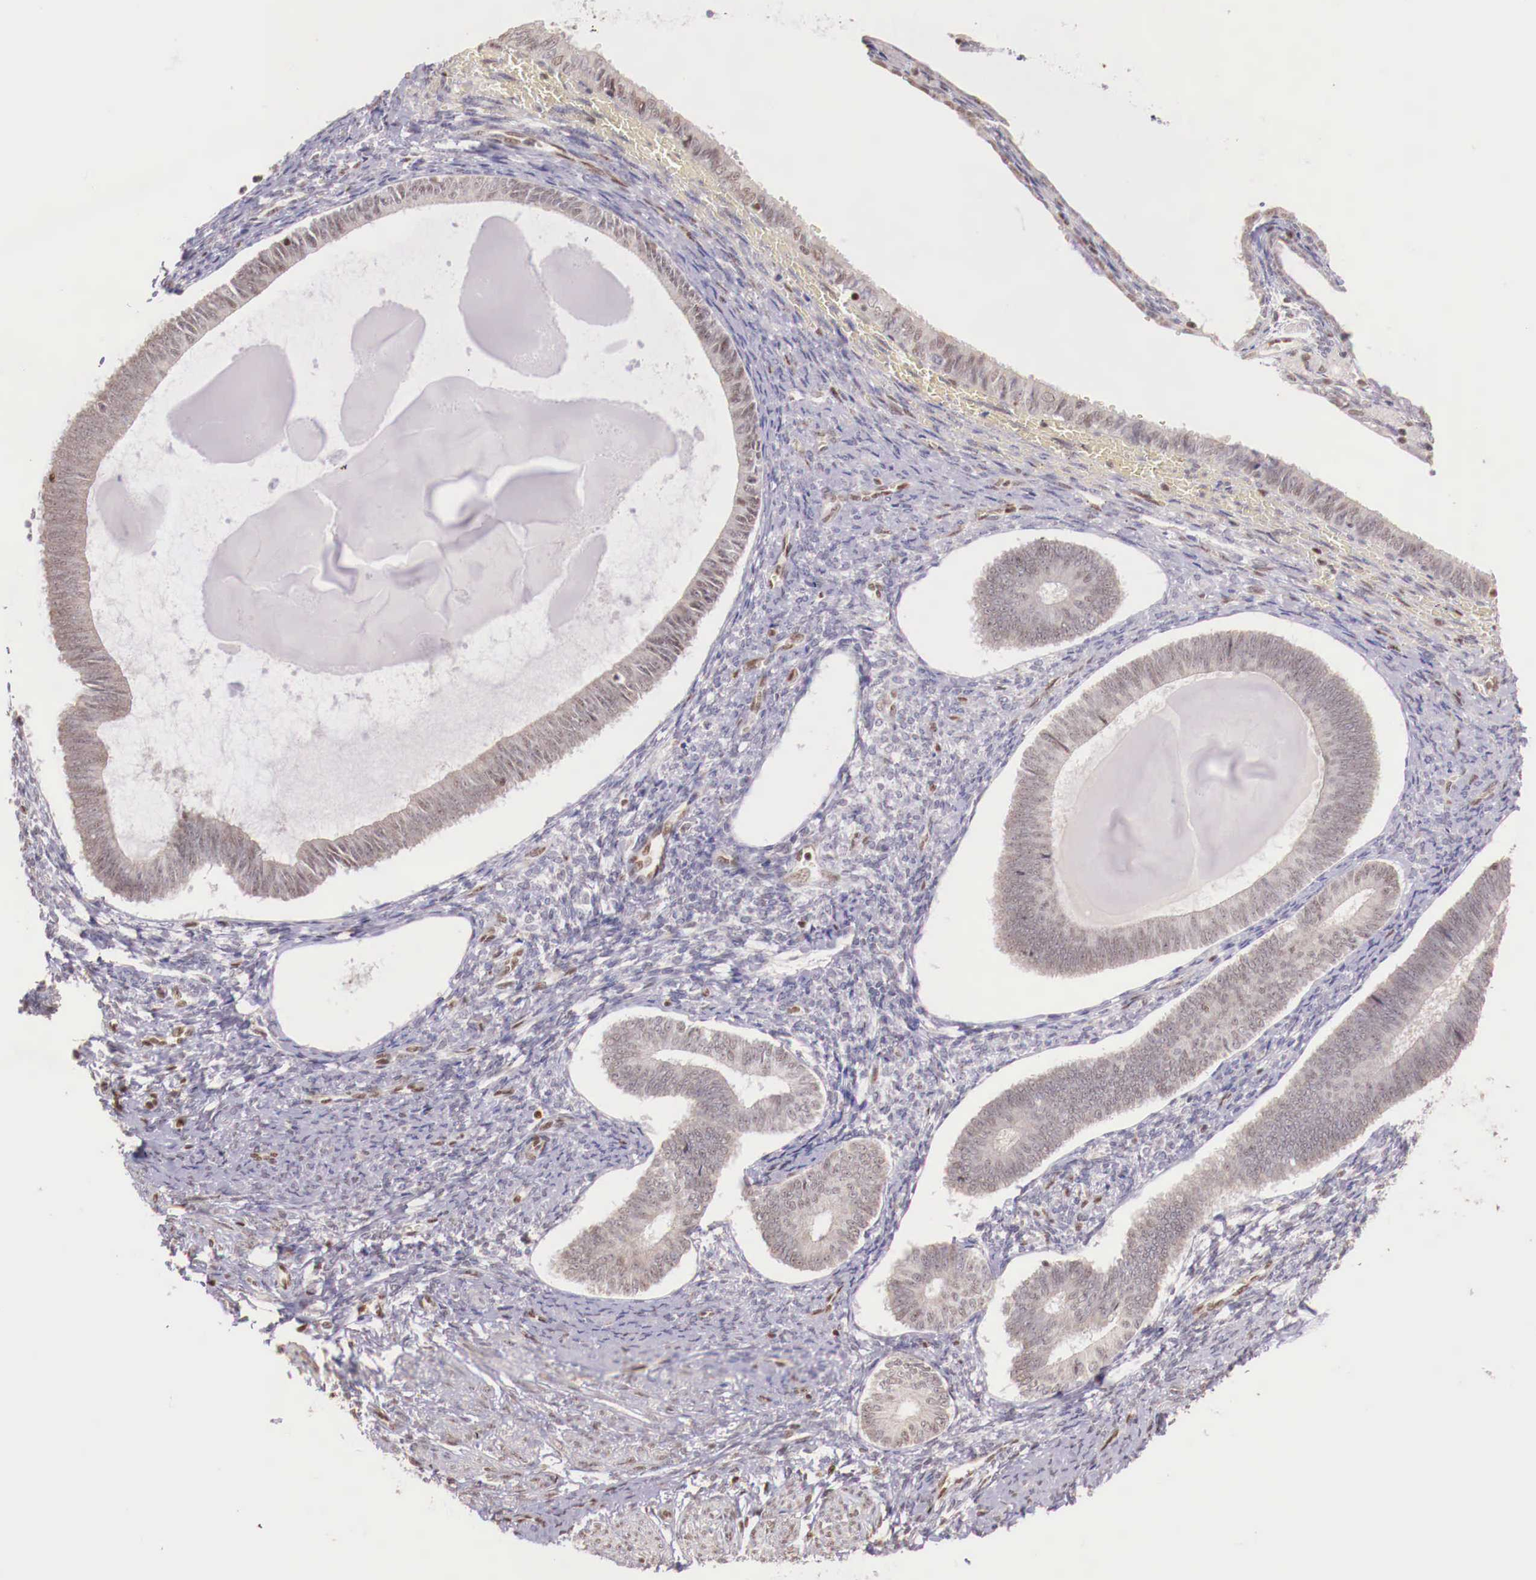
{"staining": {"intensity": "weak", "quantity": "<25%", "location": "nuclear"}, "tissue": "endometrium", "cell_type": "Cells in endometrial stroma", "image_type": "normal", "snomed": [{"axis": "morphology", "description": "Normal tissue, NOS"}, {"axis": "topography", "description": "Endometrium"}], "caption": "High magnification brightfield microscopy of normal endometrium stained with DAB (3,3'-diaminobenzidine) (brown) and counterstained with hematoxylin (blue): cells in endometrial stroma show no significant positivity. Nuclei are stained in blue.", "gene": "SP1", "patient": {"sex": "female", "age": 82}}